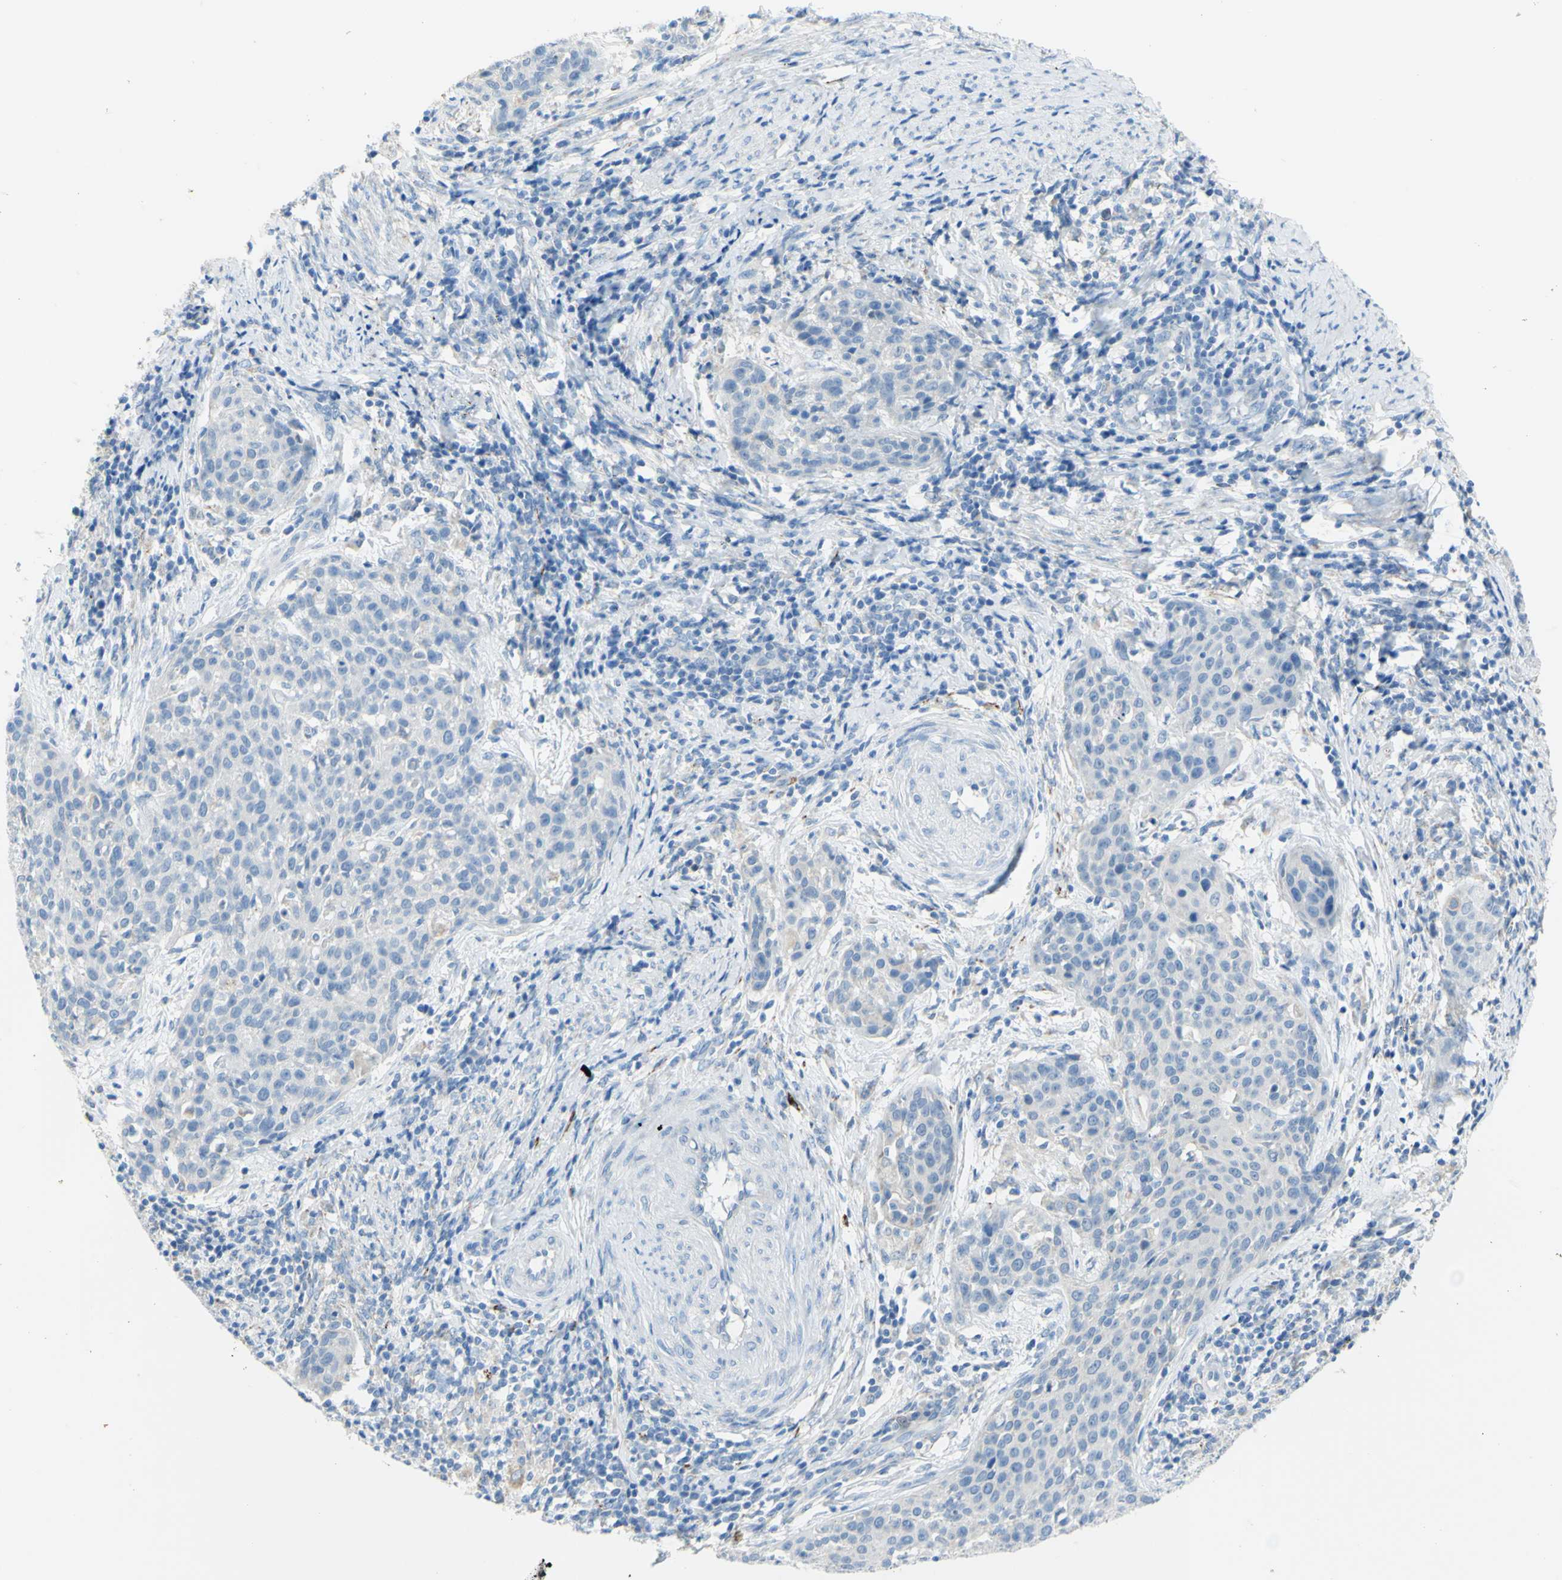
{"staining": {"intensity": "negative", "quantity": "none", "location": "none"}, "tissue": "cervical cancer", "cell_type": "Tumor cells", "image_type": "cancer", "snomed": [{"axis": "morphology", "description": "Squamous cell carcinoma, NOS"}, {"axis": "topography", "description": "Cervix"}], "caption": "Immunohistochemistry (IHC) image of cervical cancer stained for a protein (brown), which exhibits no staining in tumor cells.", "gene": "TSPAN1", "patient": {"sex": "female", "age": 38}}